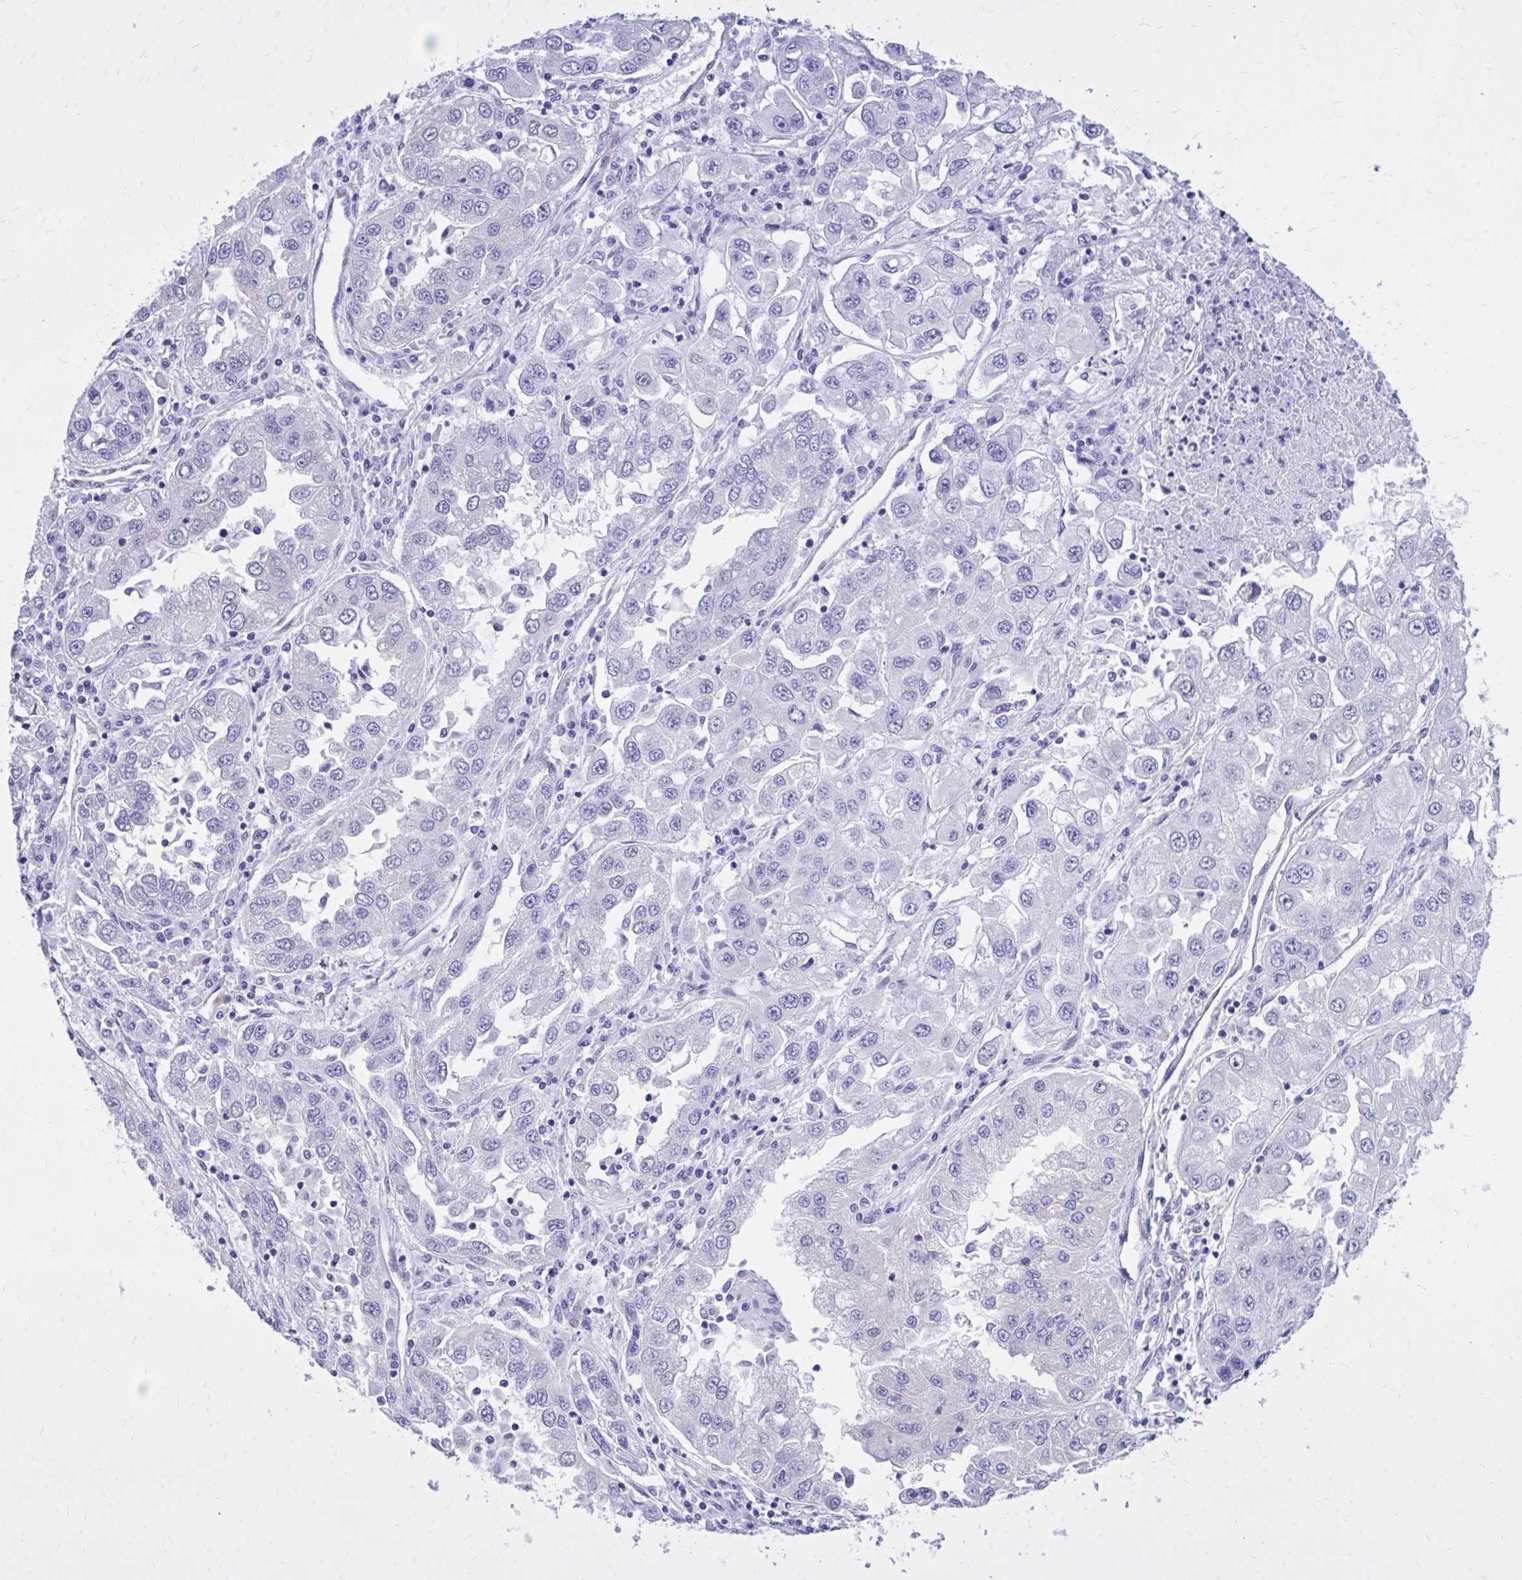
{"staining": {"intensity": "moderate", "quantity": "25%-75%", "location": "cytoplasmic/membranous"}, "tissue": "lung cancer", "cell_type": "Tumor cells", "image_type": "cancer", "snomed": [{"axis": "morphology", "description": "Adenocarcinoma, NOS"}, {"axis": "morphology", "description": "Adenocarcinoma primary or metastatic"}, {"axis": "topography", "description": "Lung"}], "caption": "Tumor cells exhibit medium levels of moderate cytoplasmic/membranous expression in about 25%-75% of cells in lung cancer.", "gene": "EPB41L1", "patient": {"sex": "male", "age": 74}}